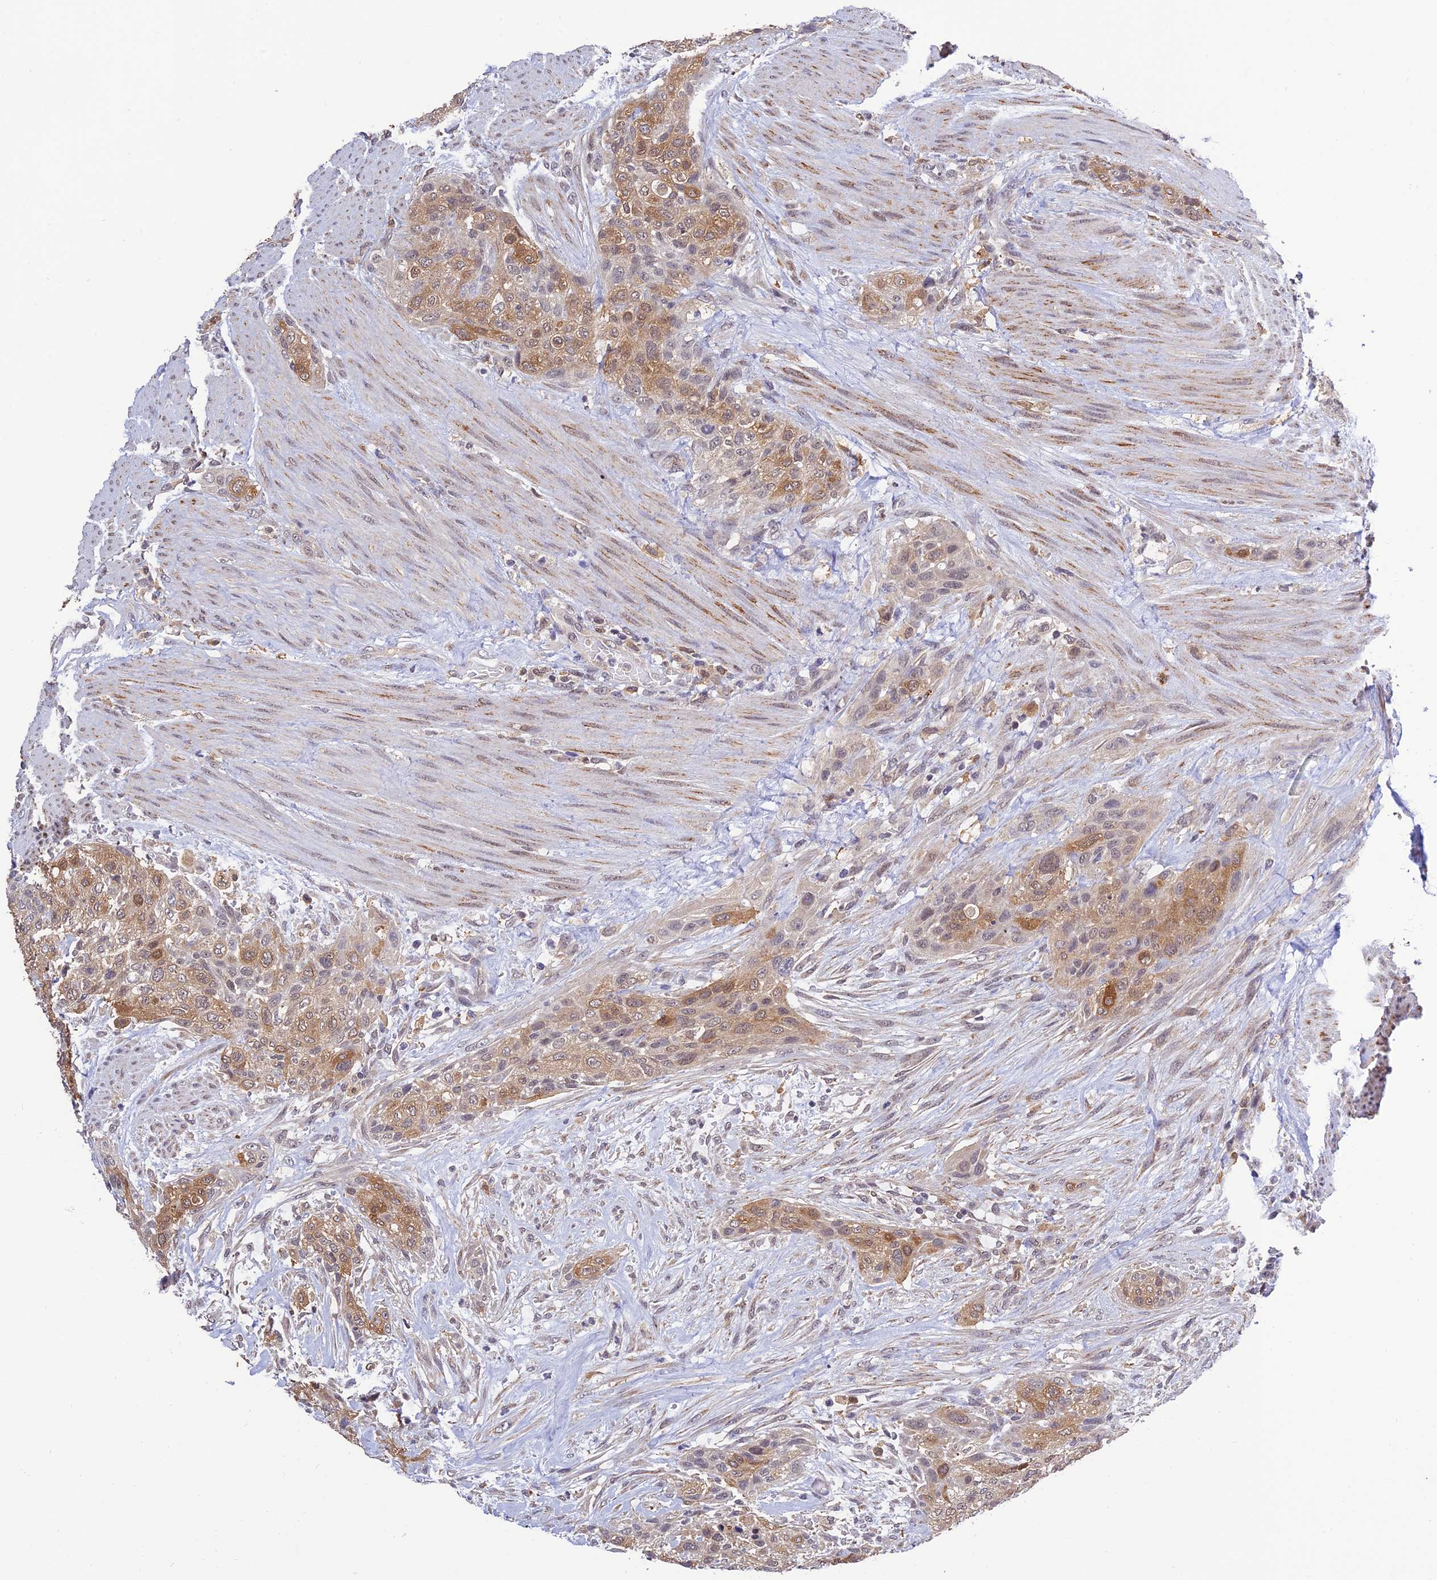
{"staining": {"intensity": "moderate", "quantity": "25%-75%", "location": "cytoplasmic/membranous,nuclear"}, "tissue": "urothelial cancer", "cell_type": "Tumor cells", "image_type": "cancer", "snomed": [{"axis": "morphology", "description": "Urothelial carcinoma, High grade"}, {"axis": "topography", "description": "Urinary bladder"}], "caption": "Immunohistochemistry micrograph of urothelial carcinoma (high-grade) stained for a protein (brown), which shows medium levels of moderate cytoplasmic/membranous and nuclear staining in about 25%-75% of tumor cells.", "gene": "MNS1", "patient": {"sex": "male", "age": 35}}